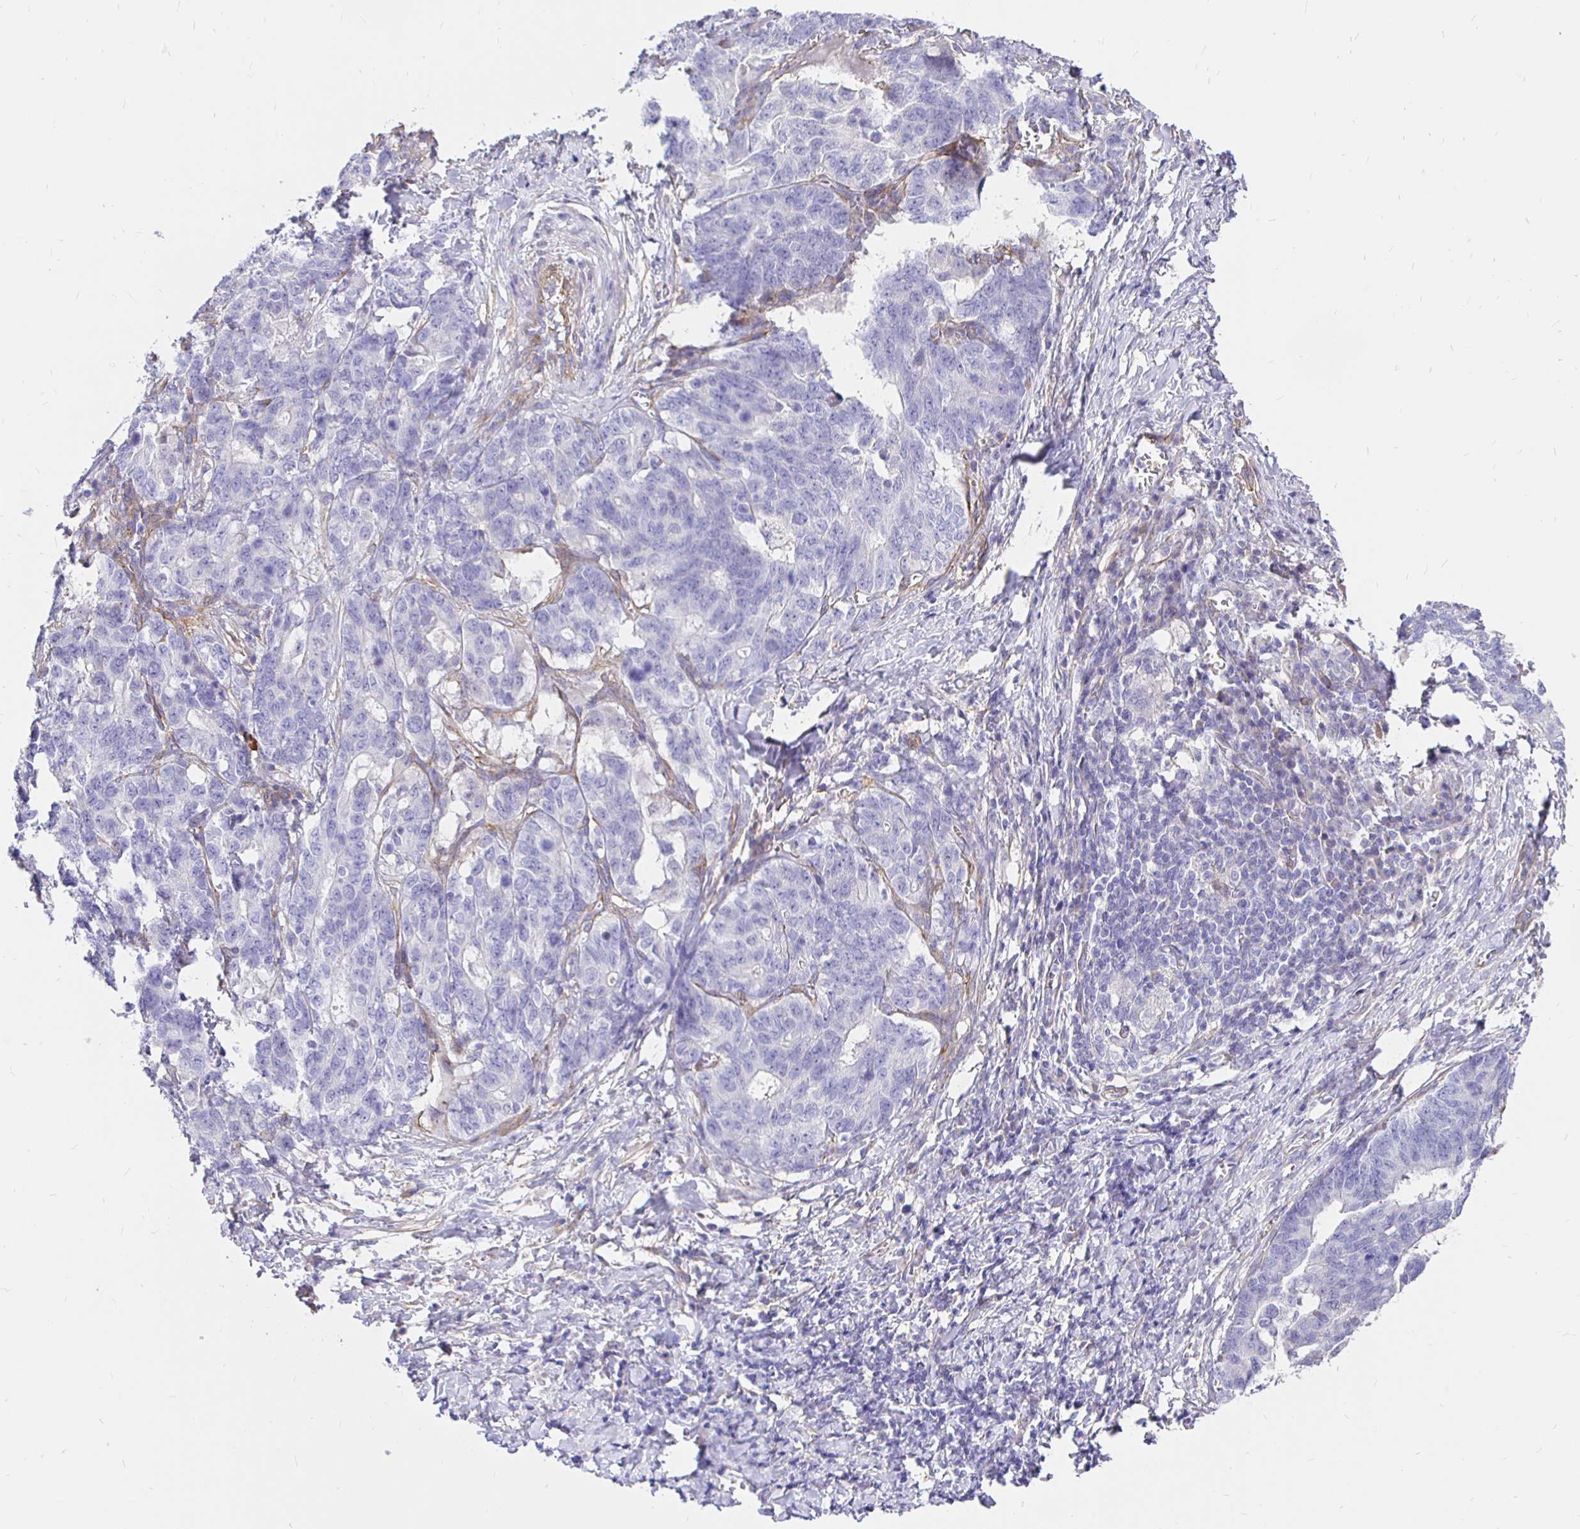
{"staining": {"intensity": "negative", "quantity": "none", "location": "none"}, "tissue": "stomach cancer", "cell_type": "Tumor cells", "image_type": "cancer", "snomed": [{"axis": "morphology", "description": "Normal tissue, NOS"}, {"axis": "morphology", "description": "Adenocarcinoma, NOS"}, {"axis": "topography", "description": "Stomach"}], "caption": "This is an IHC photomicrograph of human adenocarcinoma (stomach). There is no staining in tumor cells.", "gene": "PALM2AKAP2", "patient": {"sex": "female", "age": 64}}